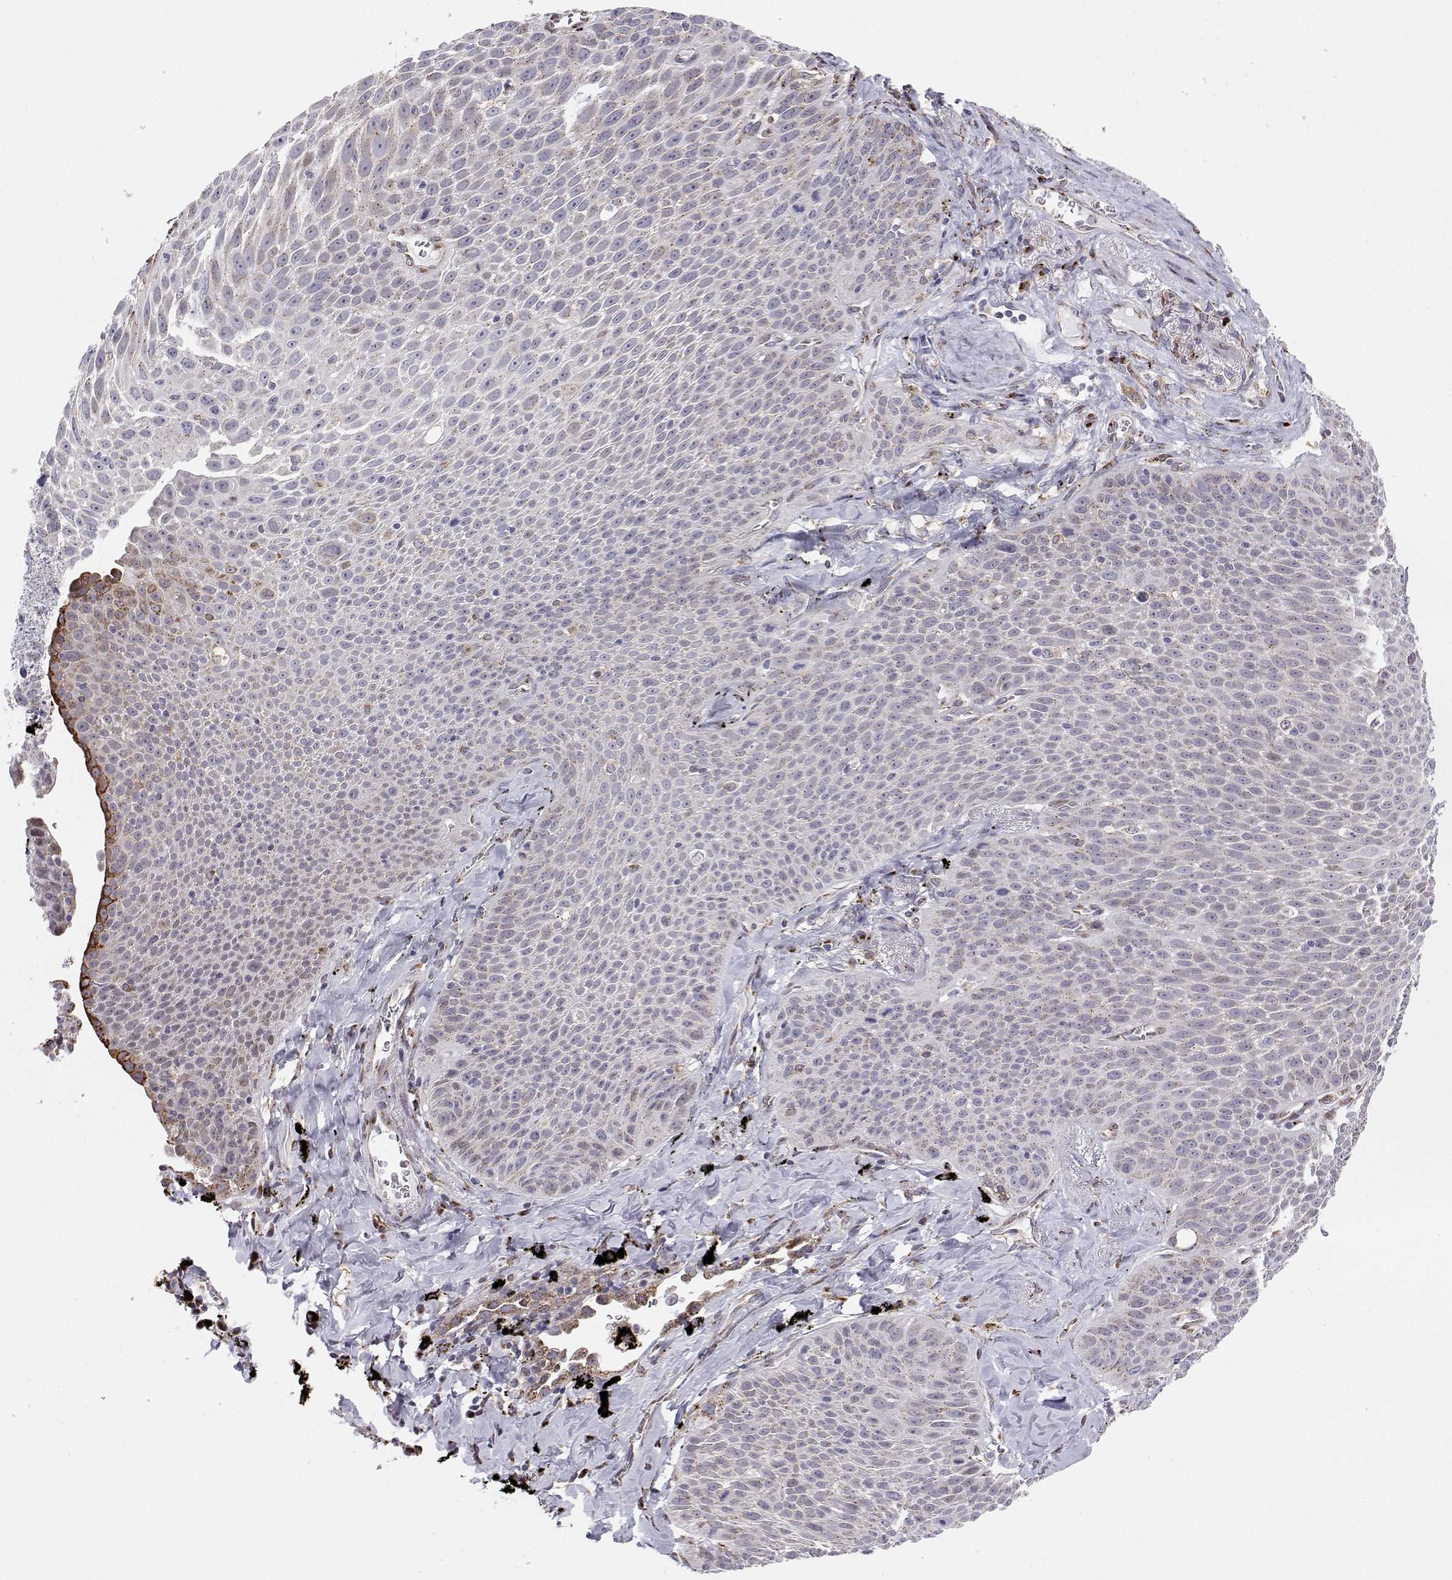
{"staining": {"intensity": "moderate", "quantity": "<25%", "location": "cytoplasmic/membranous"}, "tissue": "lung cancer", "cell_type": "Tumor cells", "image_type": "cancer", "snomed": [{"axis": "morphology", "description": "Squamous cell carcinoma, NOS"}, {"axis": "morphology", "description": "Squamous cell carcinoma, metastatic, NOS"}, {"axis": "topography", "description": "Lymph node"}, {"axis": "topography", "description": "Lung"}], "caption": "About <25% of tumor cells in human lung cancer (squamous cell carcinoma) display moderate cytoplasmic/membranous protein staining as visualized by brown immunohistochemical staining.", "gene": "STARD13", "patient": {"sex": "female", "age": 62}}